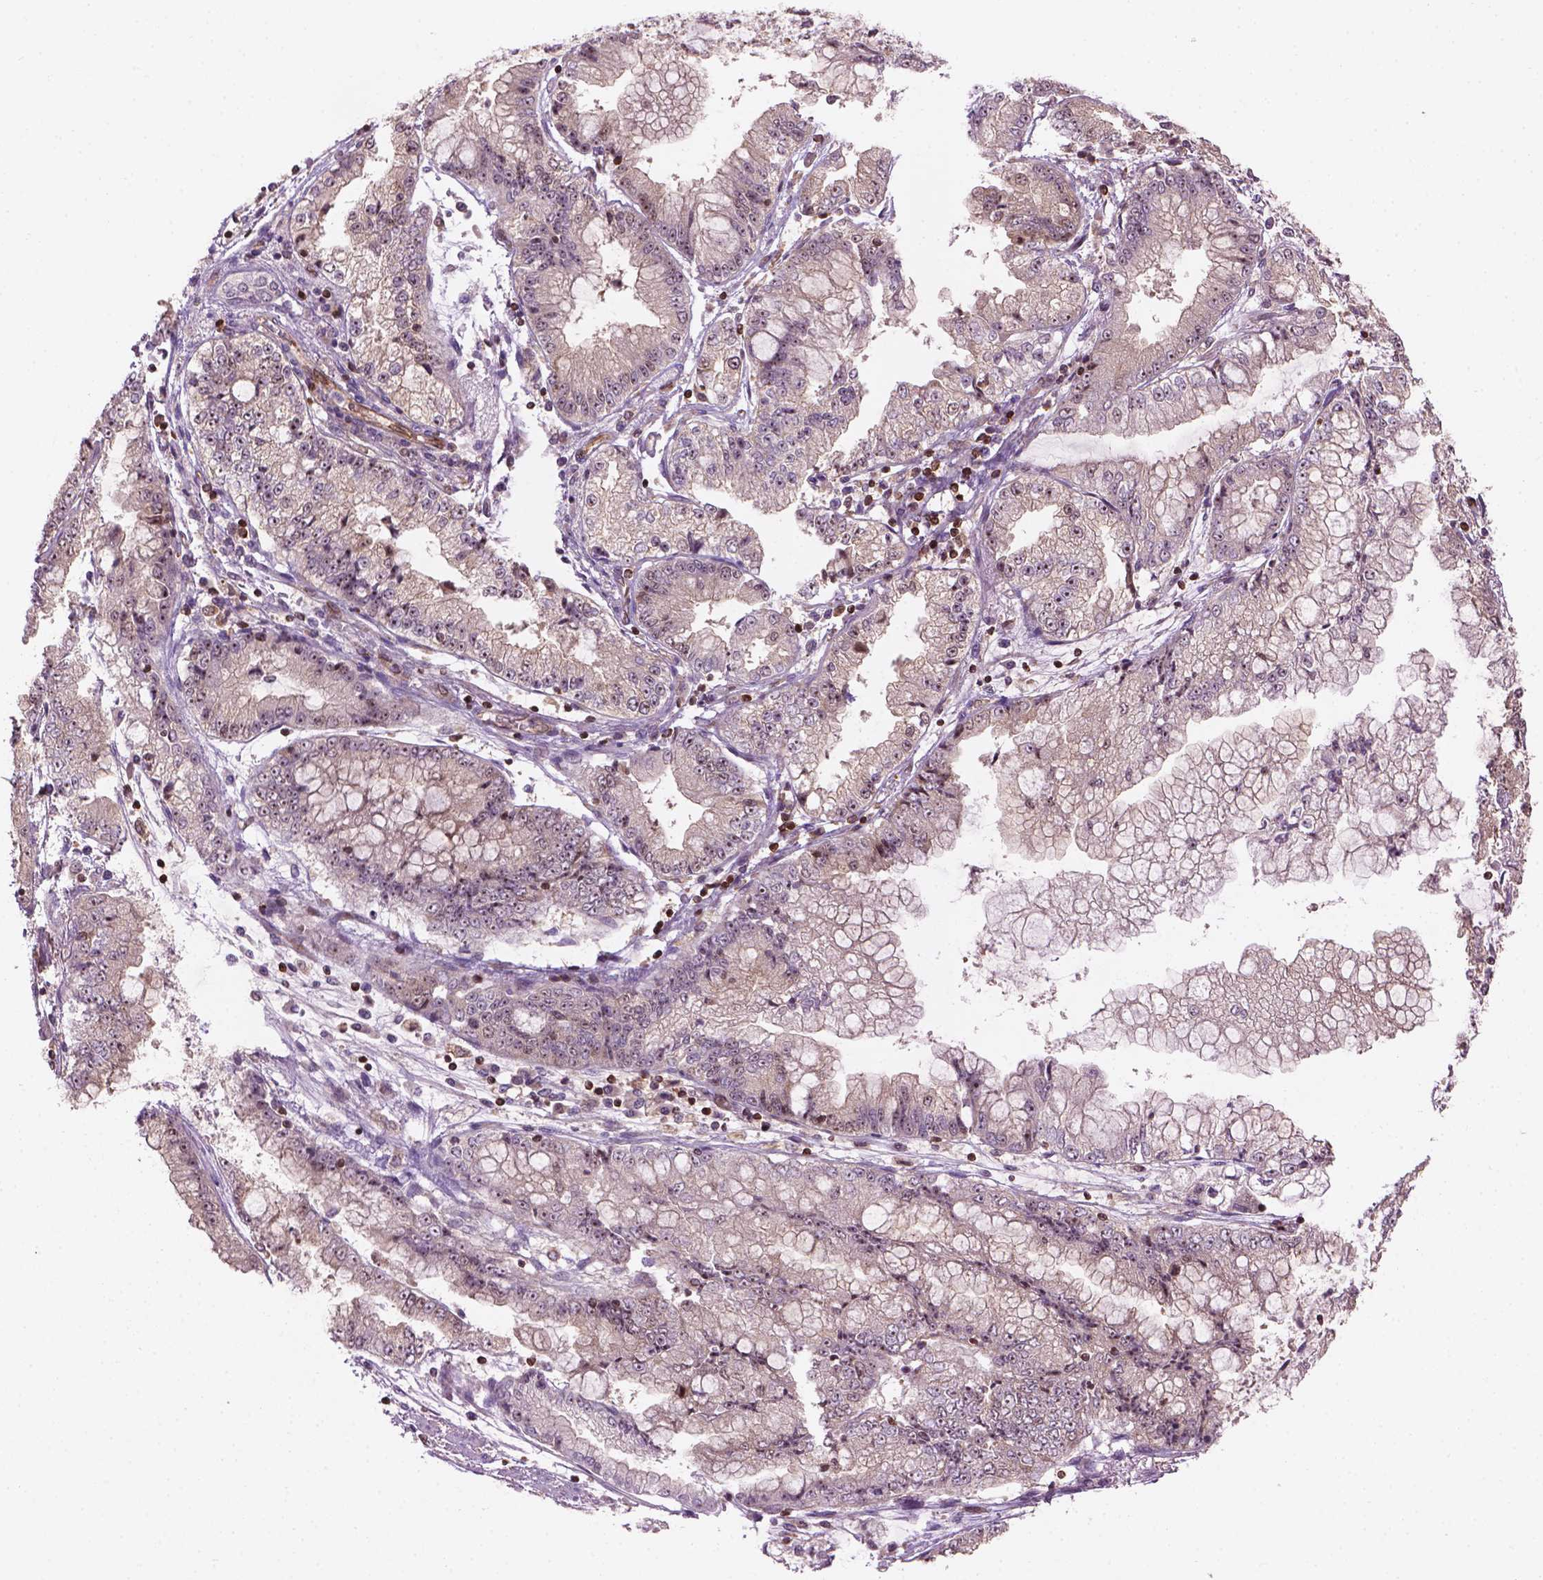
{"staining": {"intensity": "moderate", "quantity": "25%-75%", "location": "nuclear"}, "tissue": "stomach cancer", "cell_type": "Tumor cells", "image_type": "cancer", "snomed": [{"axis": "morphology", "description": "Adenocarcinoma, NOS"}, {"axis": "topography", "description": "Stomach, upper"}], "caption": "Protein expression analysis of stomach adenocarcinoma reveals moderate nuclear expression in approximately 25%-75% of tumor cells.", "gene": "SMC2", "patient": {"sex": "female", "age": 74}}